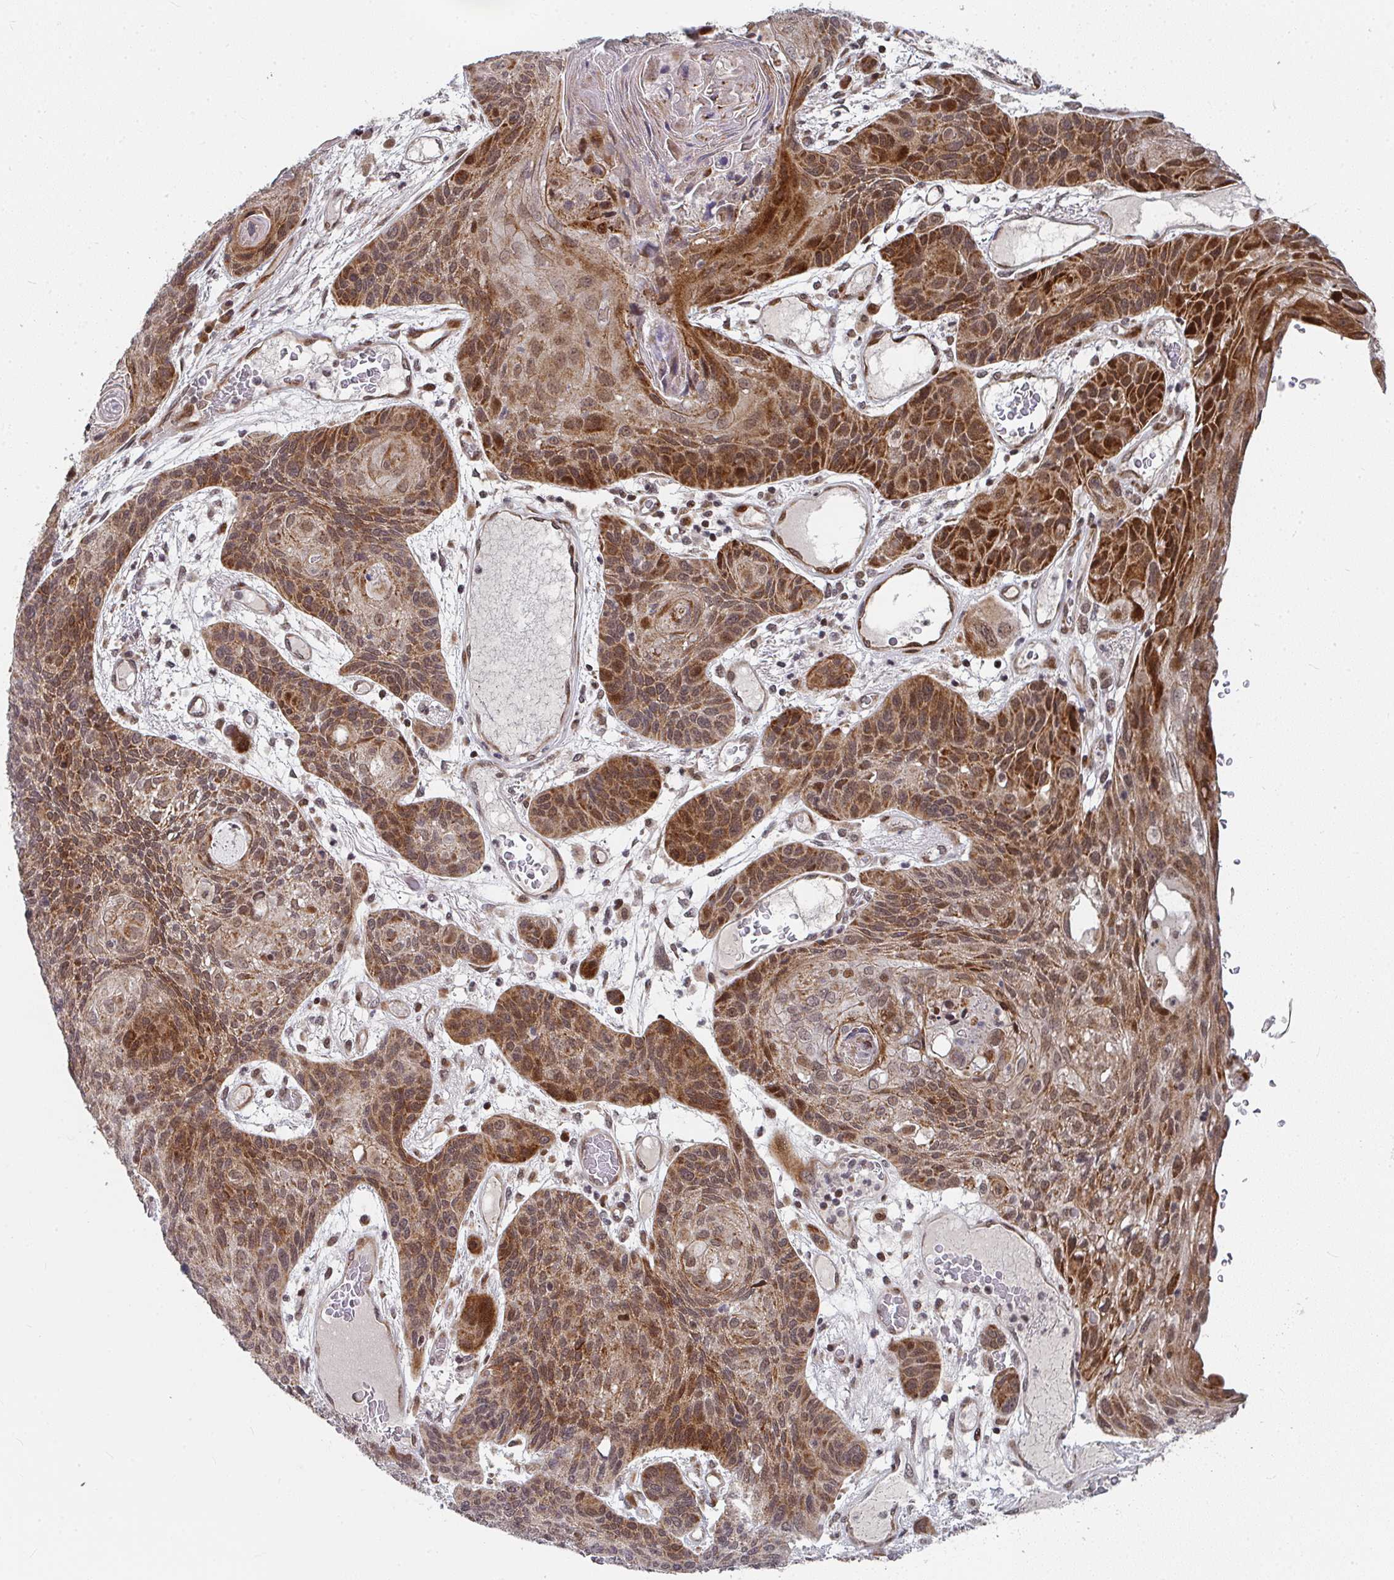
{"staining": {"intensity": "moderate", "quantity": ">75%", "location": "cytoplasmic/membranous,nuclear"}, "tissue": "lung cancer", "cell_type": "Tumor cells", "image_type": "cancer", "snomed": [{"axis": "morphology", "description": "Squamous cell carcinoma, NOS"}, {"axis": "morphology", "description": "Squamous cell carcinoma, metastatic, NOS"}, {"axis": "topography", "description": "Lymph node"}, {"axis": "topography", "description": "Lung"}], "caption": "Lung squamous cell carcinoma stained for a protein displays moderate cytoplasmic/membranous and nuclear positivity in tumor cells. The protein of interest is shown in brown color, while the nuclei are stained blue.", "gene": "RBBP5", "patient": {"sex": "male", "age": 41}}